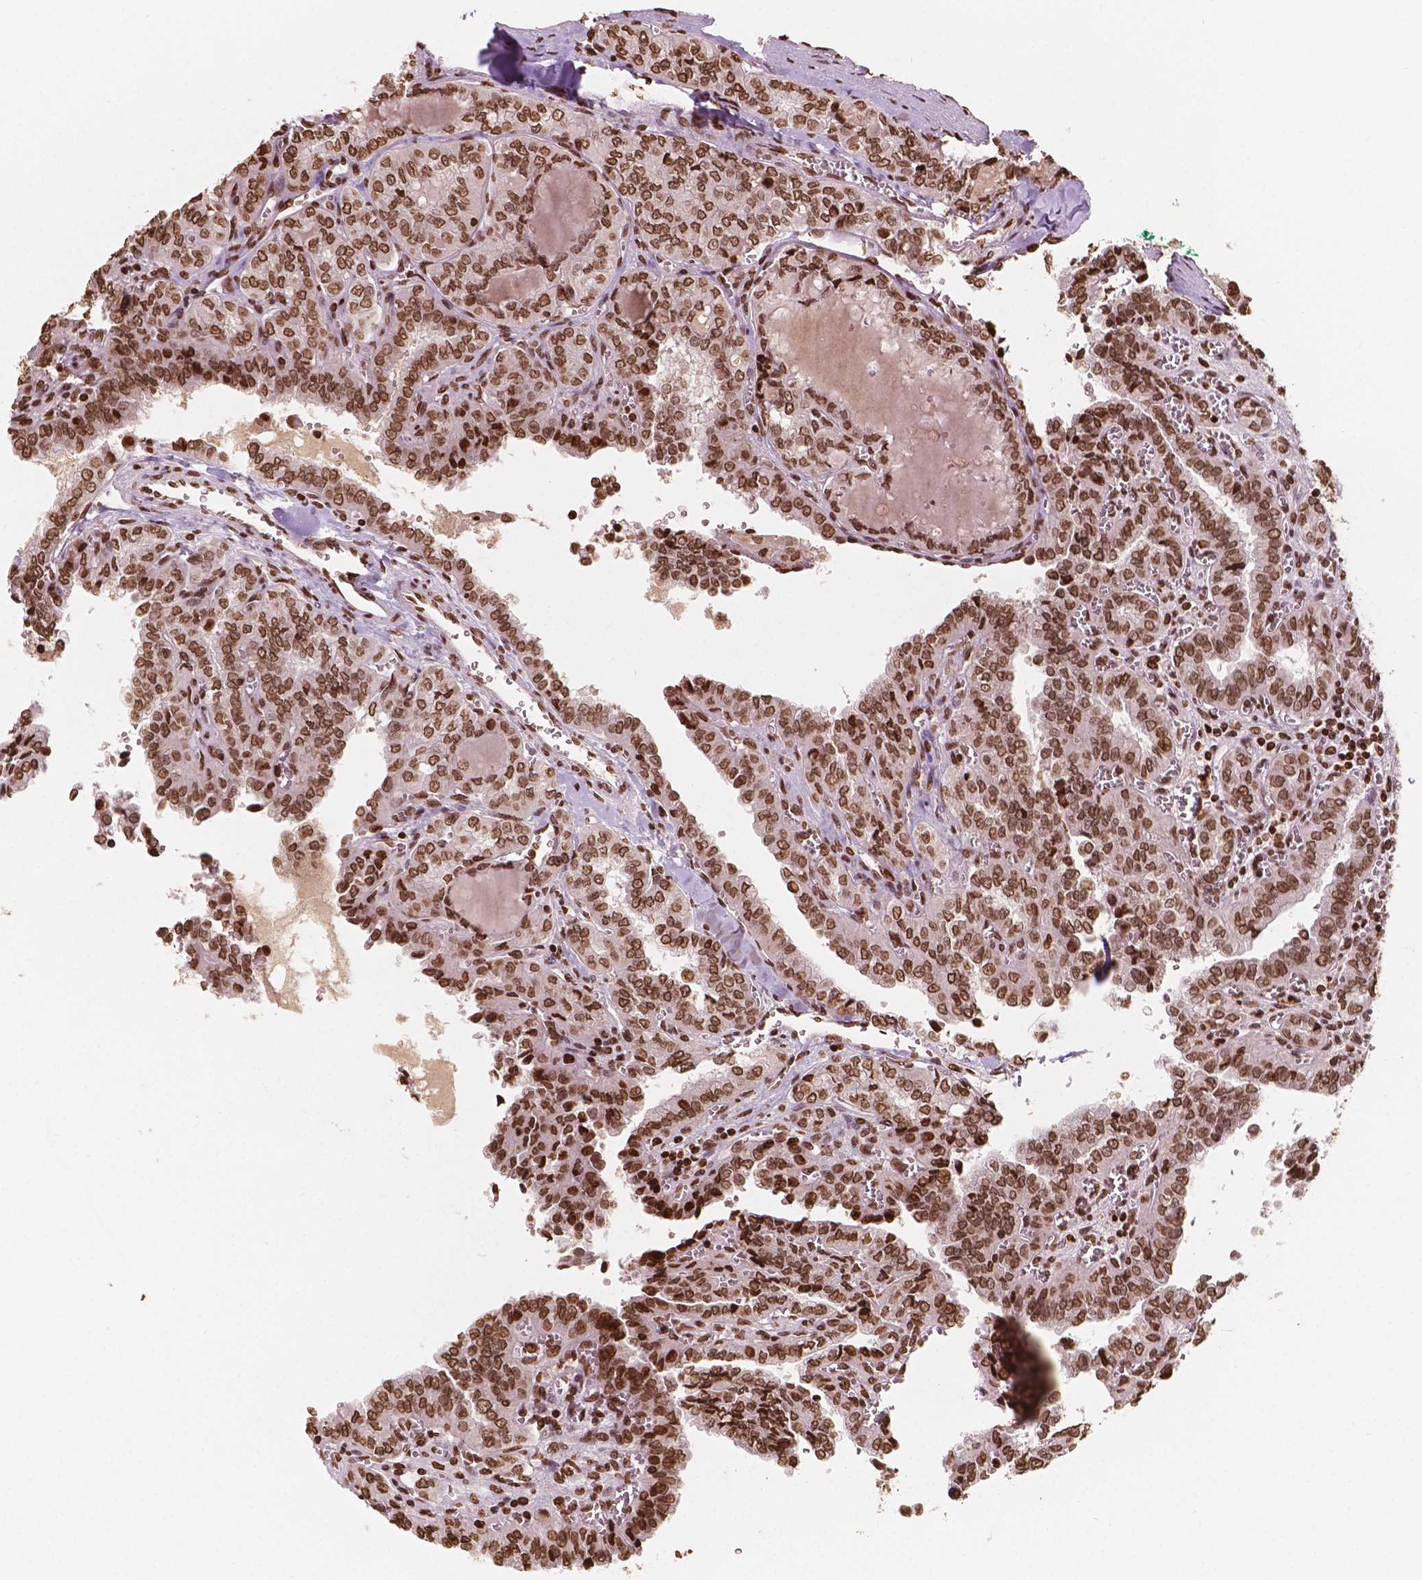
{"staining": {"intensity": "strong", "quantity": ">75%", "location": "nuclear"}, "tissue": "thyroid cancer", "cell_type": "Tumor cells", "image_type": "cancer", "snomed": [{"axis": "morphology", "description": "Papillary adenocarcinoma, NOS"}, {"axis": "topography", "description": "Thyroid gland"}], "caption": "Tumor cells reveal strong nuclear expression in about >75% of cells in thyroid cancer (papillary adenocarcinoma).", "gene": "H3C7", "patient": {"sex": "female", "age": 41}}